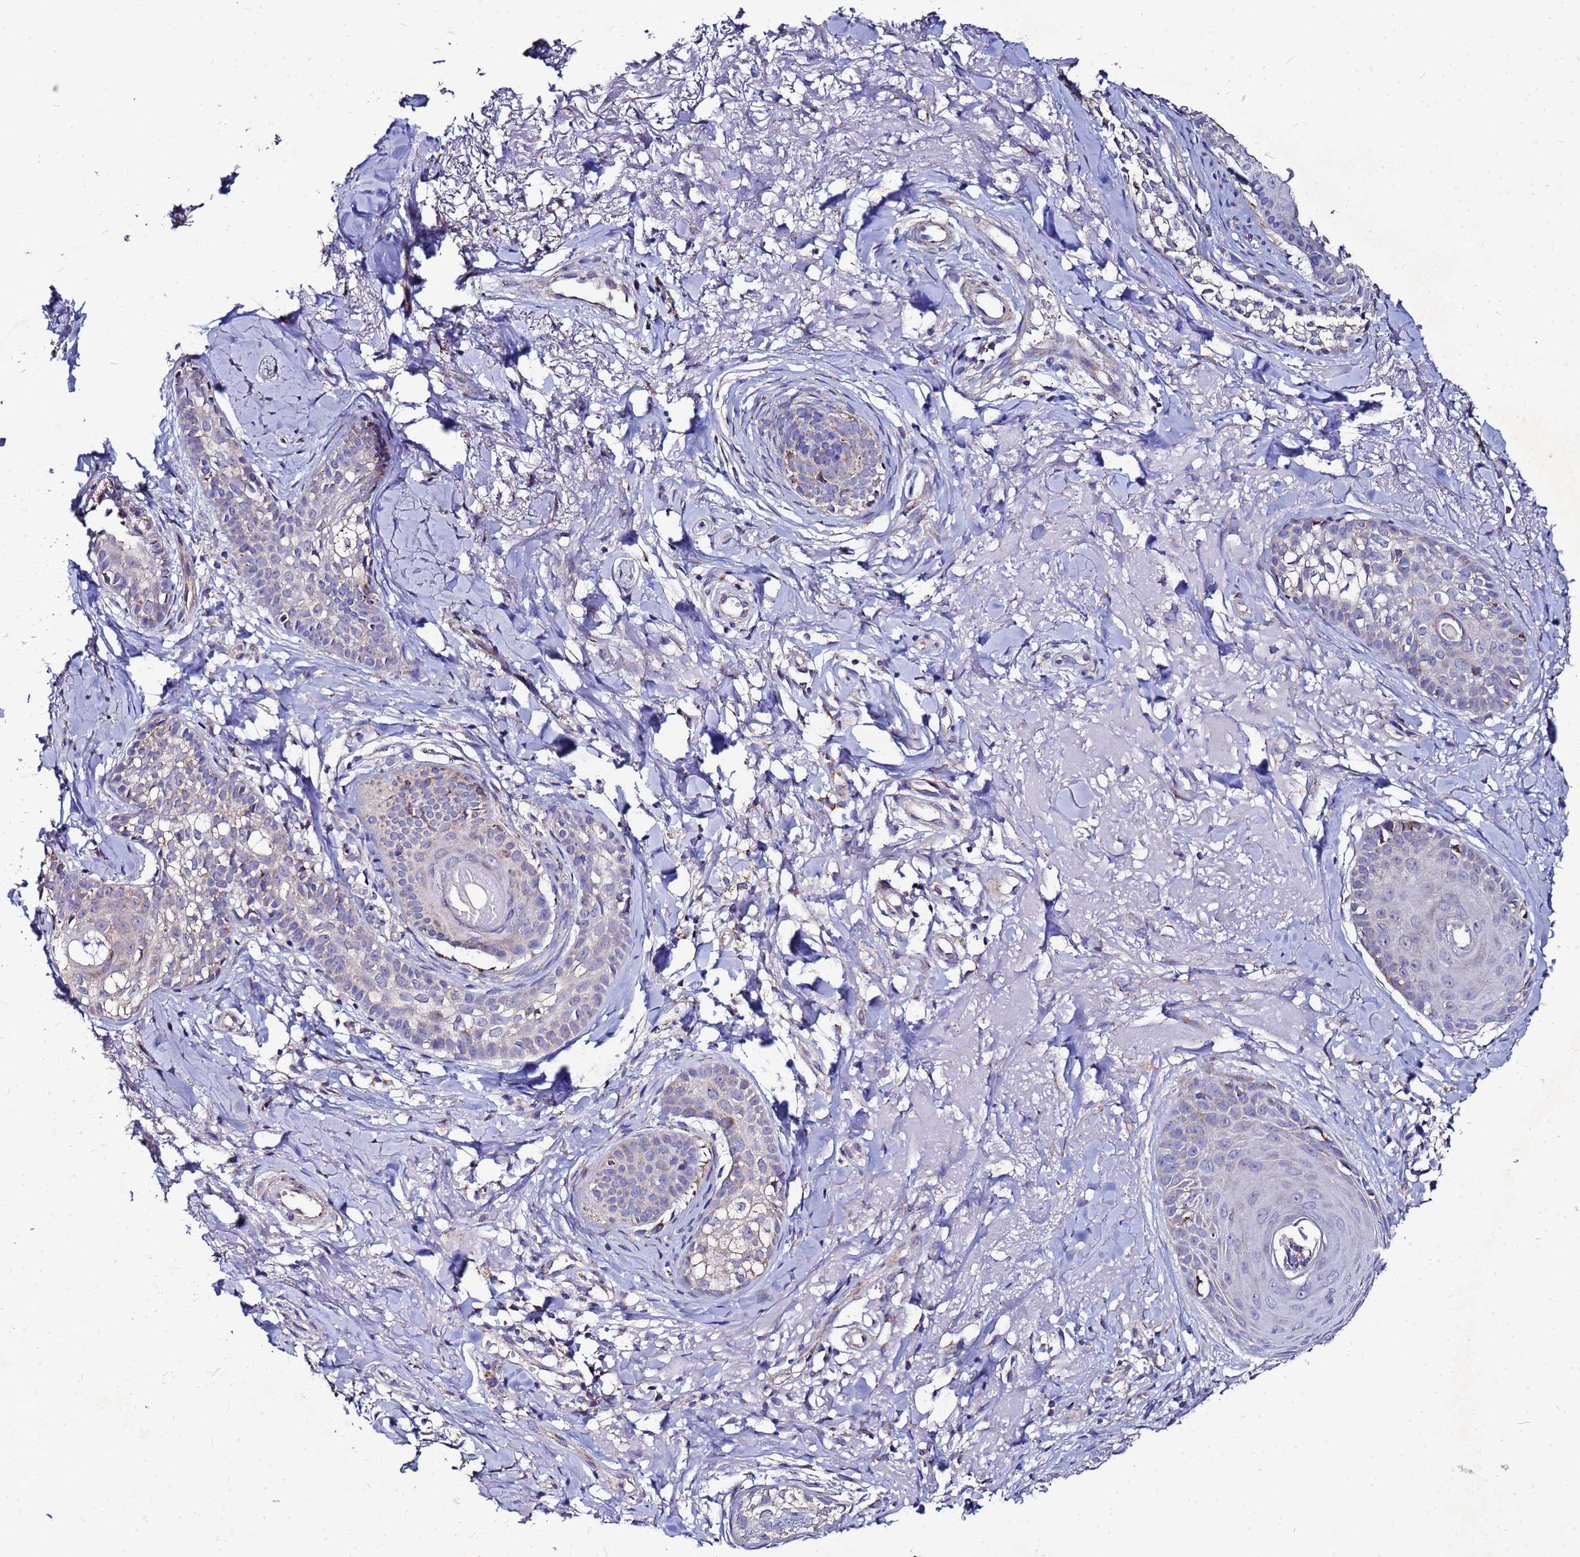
{"staining": {"intensity": "negative", "quantity": "none", "location": "none"}, "tissue": "skin cancer", "cell_type": "Tumor cells", "image_type": "cancer", "snomed": [{"axis": "morphology", "description": "Basal cell carcinoma"}, {"axis": "topography", "description": "Skin"}], "caption": "IHC photomicrograph of neoplastic tissue: human skin cancer stained with DAB (3,3'-diaminobenzidine) reveals no significant protein positivity in tumor cells.", "gene": "FAHD2A", "patient": {"sex": "female", "age": 76}}